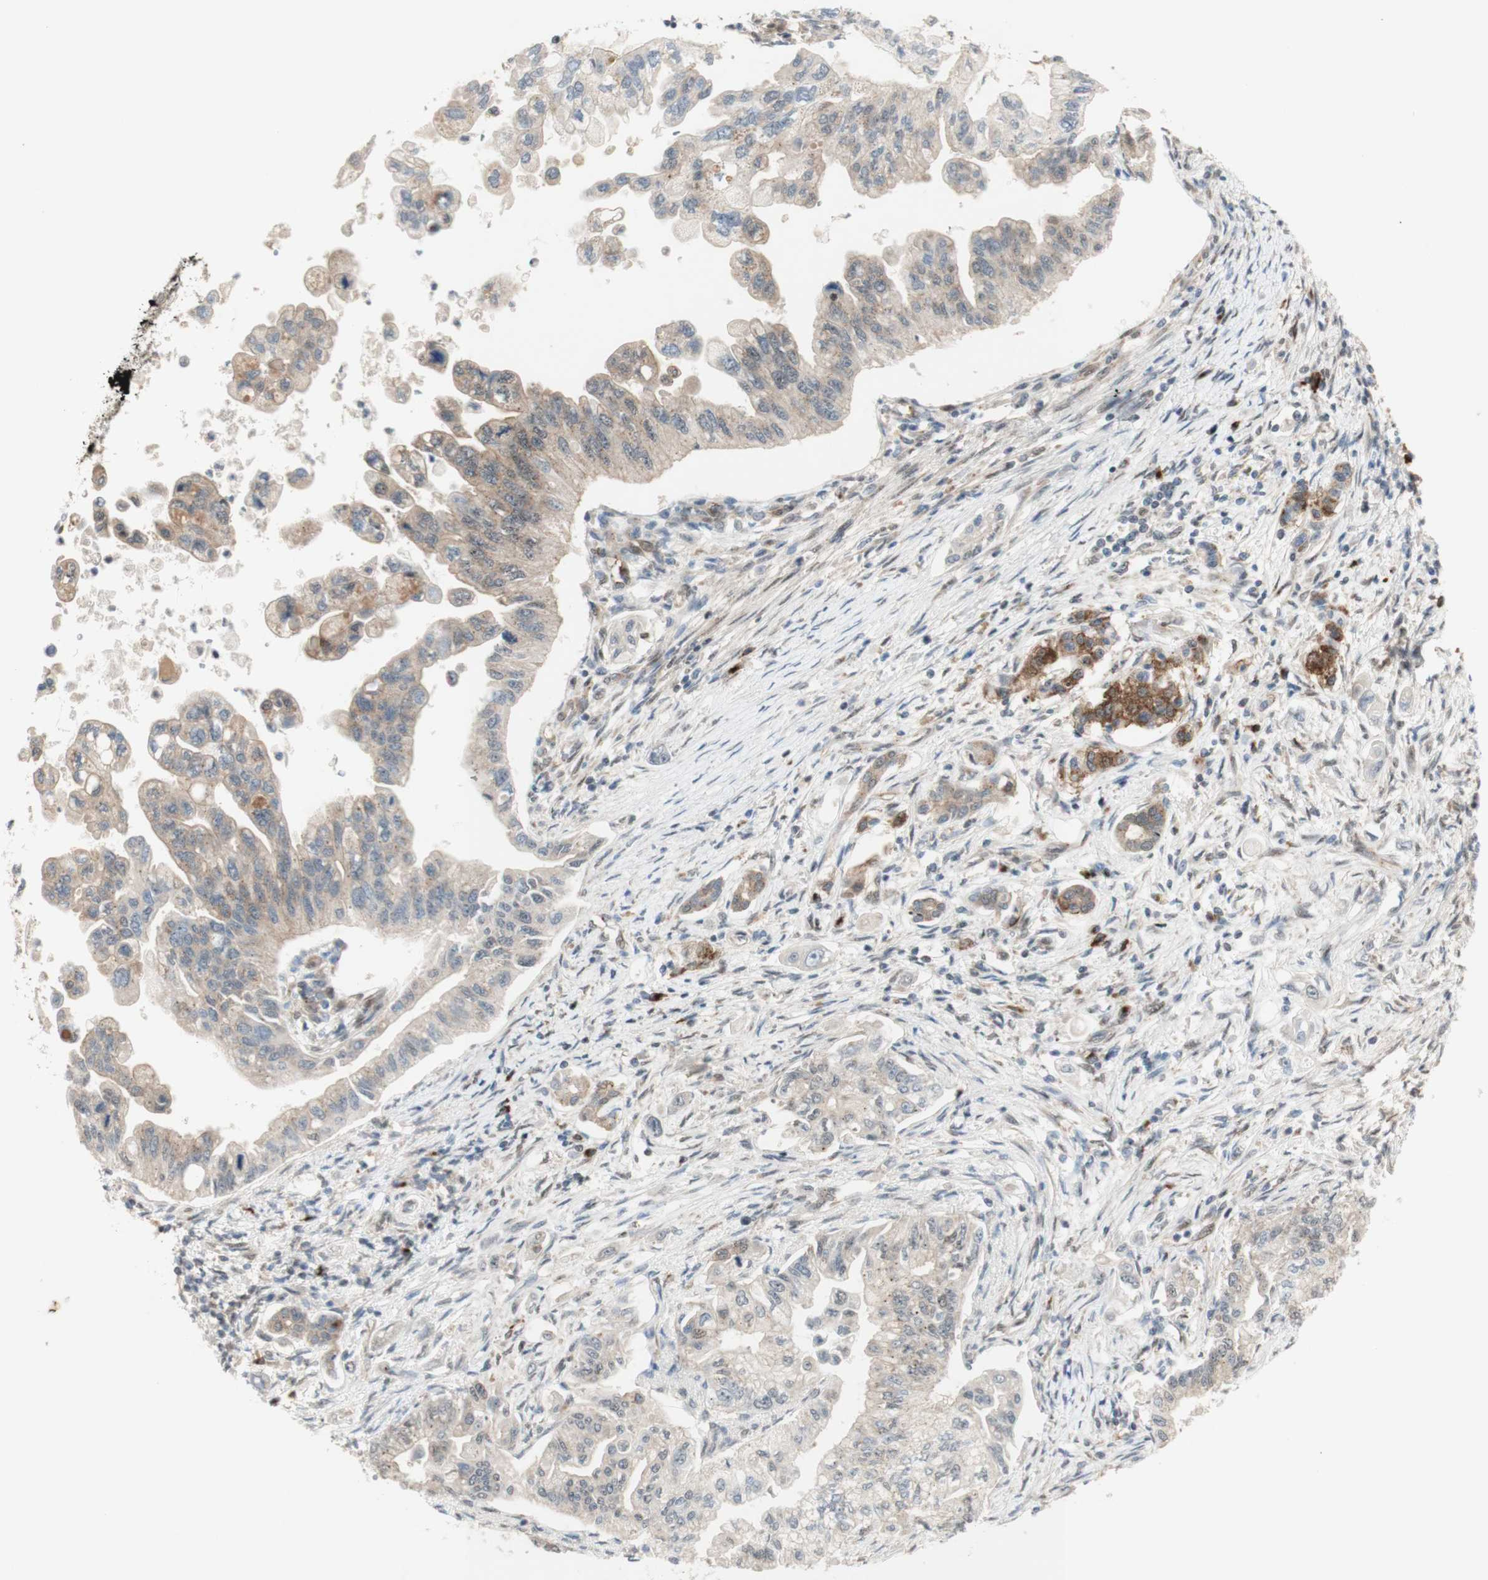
{"staining": {"intensity": "weak", "quantity": ">75%", "location": "none"}, "tissue": "pancreatic cancer", "cell_type": "Tumor cells", "image_type": "cancer", "snomed": [{"axis": "morphology", "description": "Normal tissue, NOS"}, {"axis": "topography", "description": "Pancreas"}], "caption": "Brown immunohistochemical staining in human pancreatic cancer reveals weak None staining in about >75% of tumor cells.", "gene": "CYLD", "patient": {"sex": "male", "age": 42}}